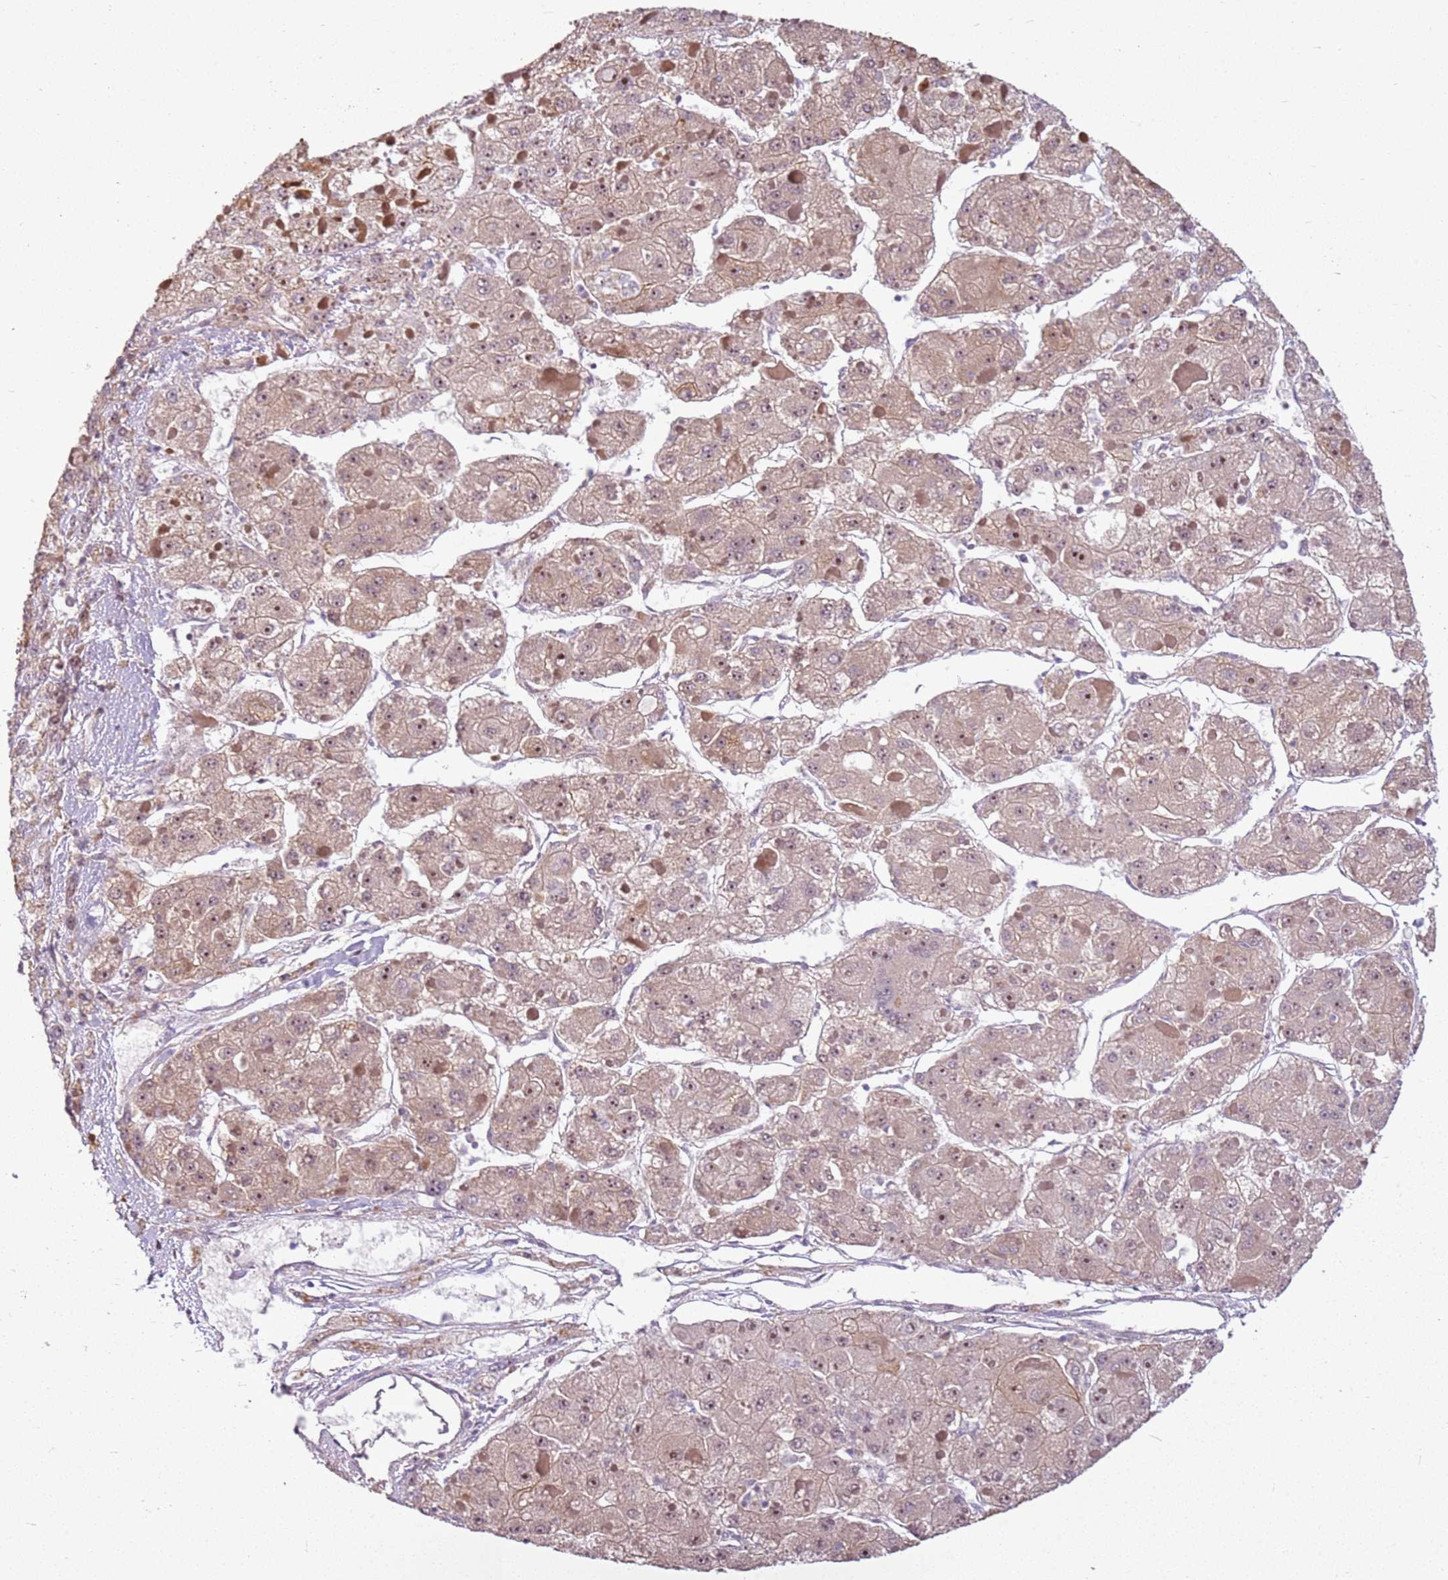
{"staining": {"intensity": "moderate", "quantity": ">75%", "location": "cytoplasmic/membranous,nuclear"}, "tissue": "liver cancer", "cell_type": "Tumor cells", "image_type": "cancer", "snomed": [{"axis": "morphology", "description": "Carcinoma, Hepatocellular, NOS"}, {"axis": "topography", "description": "Liver"}], "caption": "Immunohistochemical staining of human liver cancer (hepatocellular carcinoma) demonstrates moderate cytoplasmic/membranous and nuclear protein expression in approximately >75% of tumor cells. The protein of interest is stained brown, and the nuclei are stained in blue (DAB (3,3'-diaminobenzidine) IHC with brightfield microscopy, high magnification).", "gene": "CHURC1", "patient": {"sex": "female", "age": 73}}